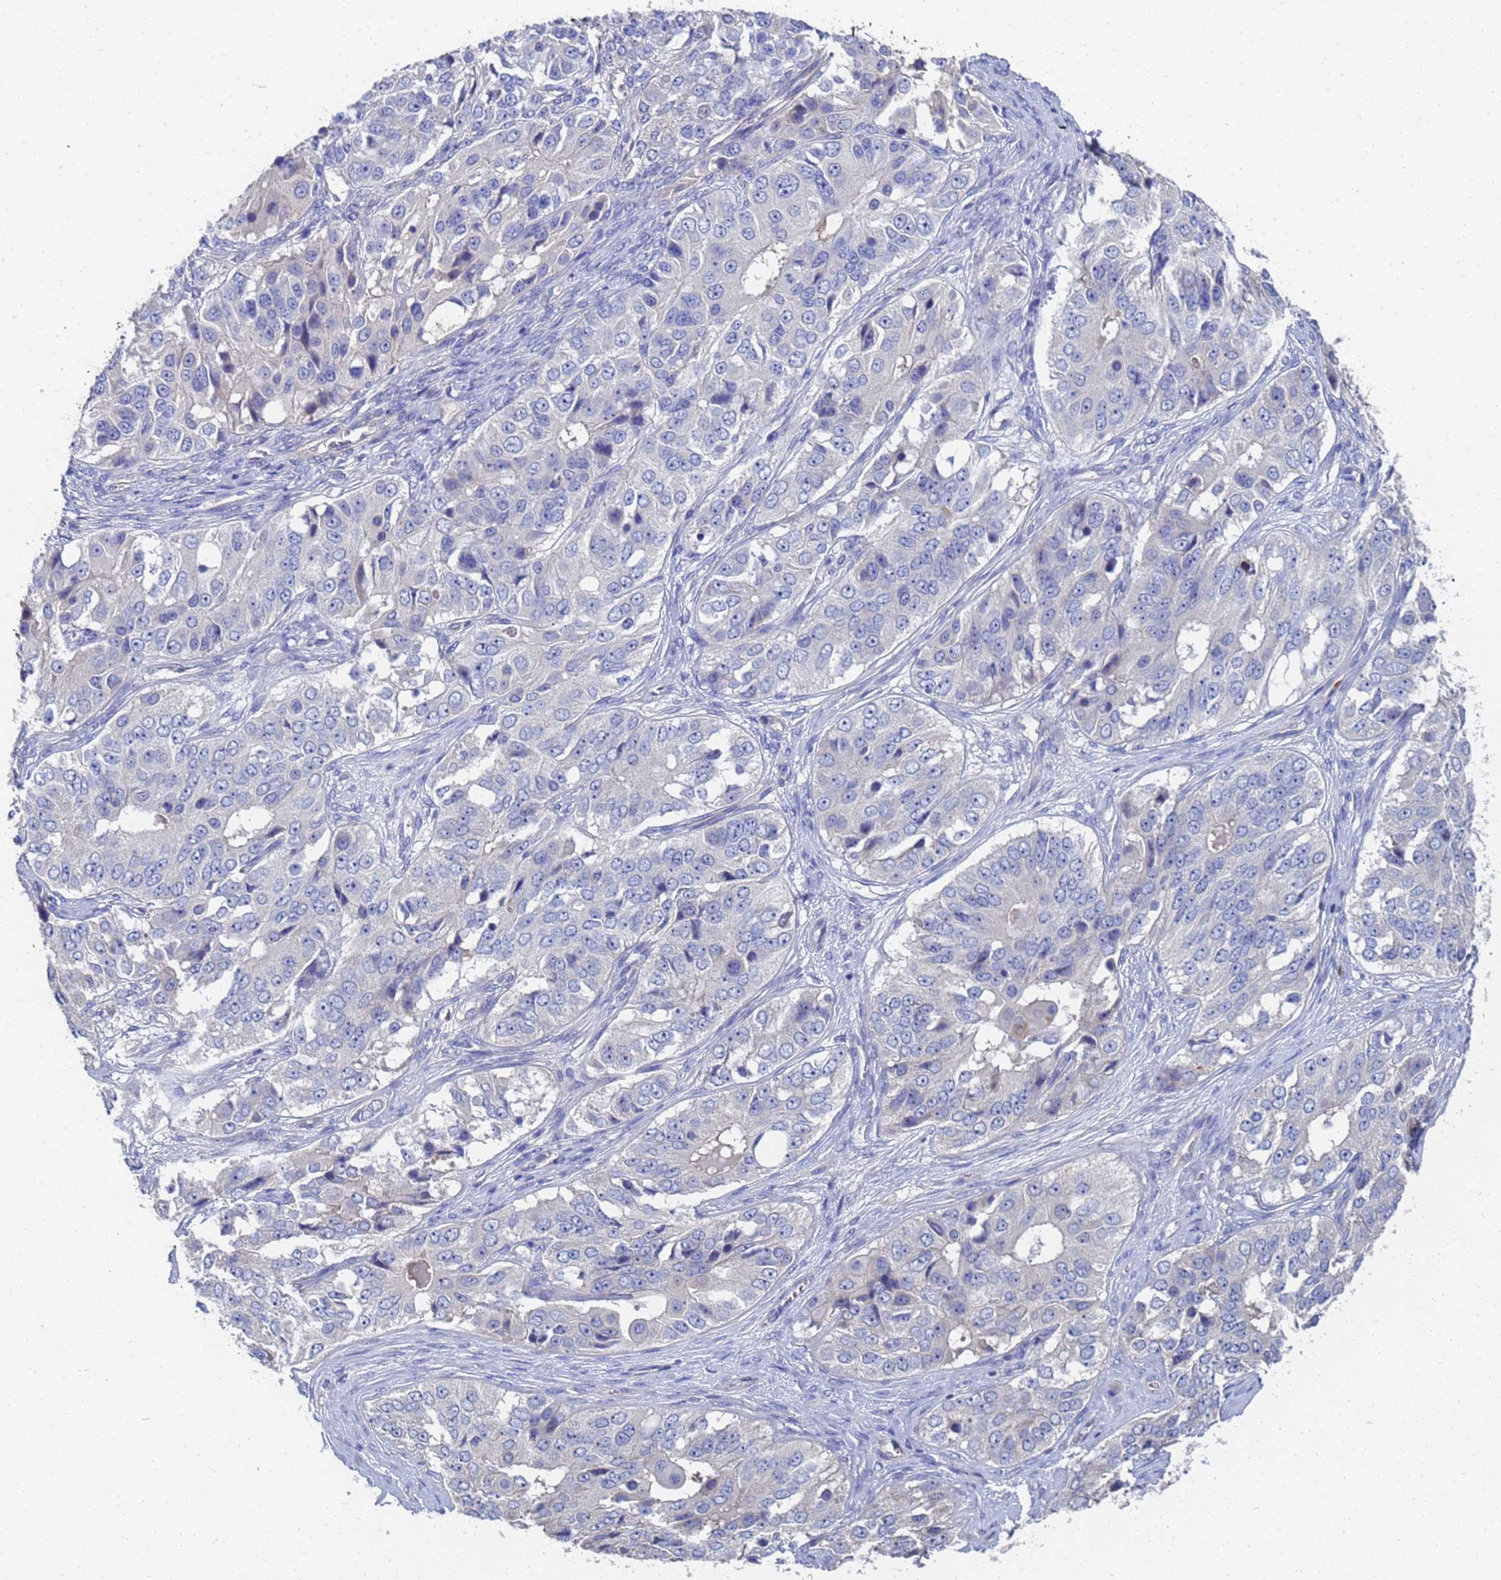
{"staining": {"intensity": "negative", "quantity": "none", "location": "none"}, "tissue": "ovarian cancer", "cell_type": "Tumor cells", "image_type": "cancer", "snomed": [{"axis": "morphology", "description": "Carcinoma, endometroid"}, {"axis": "topography", "description": "Ovary"}], "caption": "The histopathology image displays no staining of tumor cells in ovarian cancer.", "gene": "LBX2", "patient": {"sex": "female", "age": 51}}